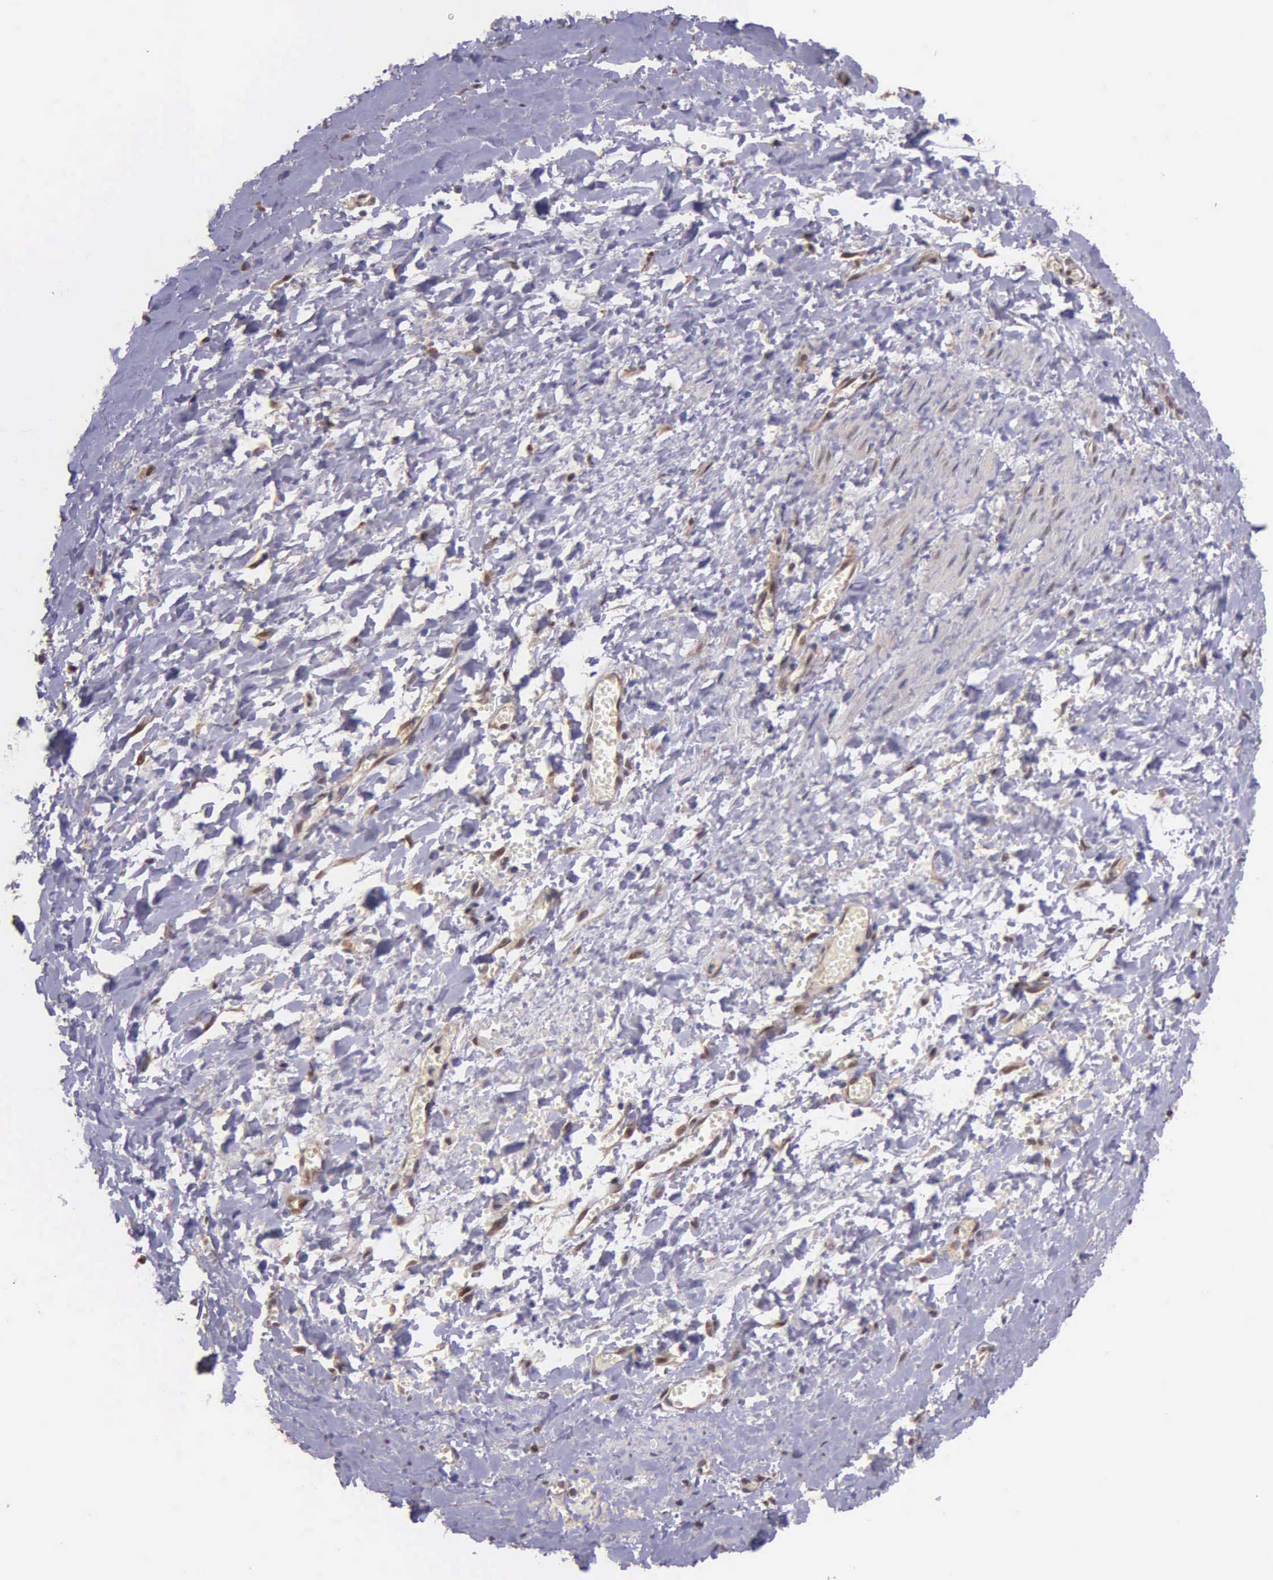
{"staining": {"intensity": "weak", "quantity": "25%-75%", "location": "nuclear"}, "tissue": "smooth muscle", "cell_type": "Smooth muscle cells", "image_type": "normal", "snomed": [{"axis": "morphology", "description": "Normal tissue, NOS"}, {"axis": "topography", "description": "Uterus"}], "caption": "Immunohistochemical staining of unremarkable human smooth muscle shows weak nuclear protein expression in about 25%-75% of smooth muscle cells.", "gene": "PSMC1", "patient": {"sex": "female", "age": 56}}